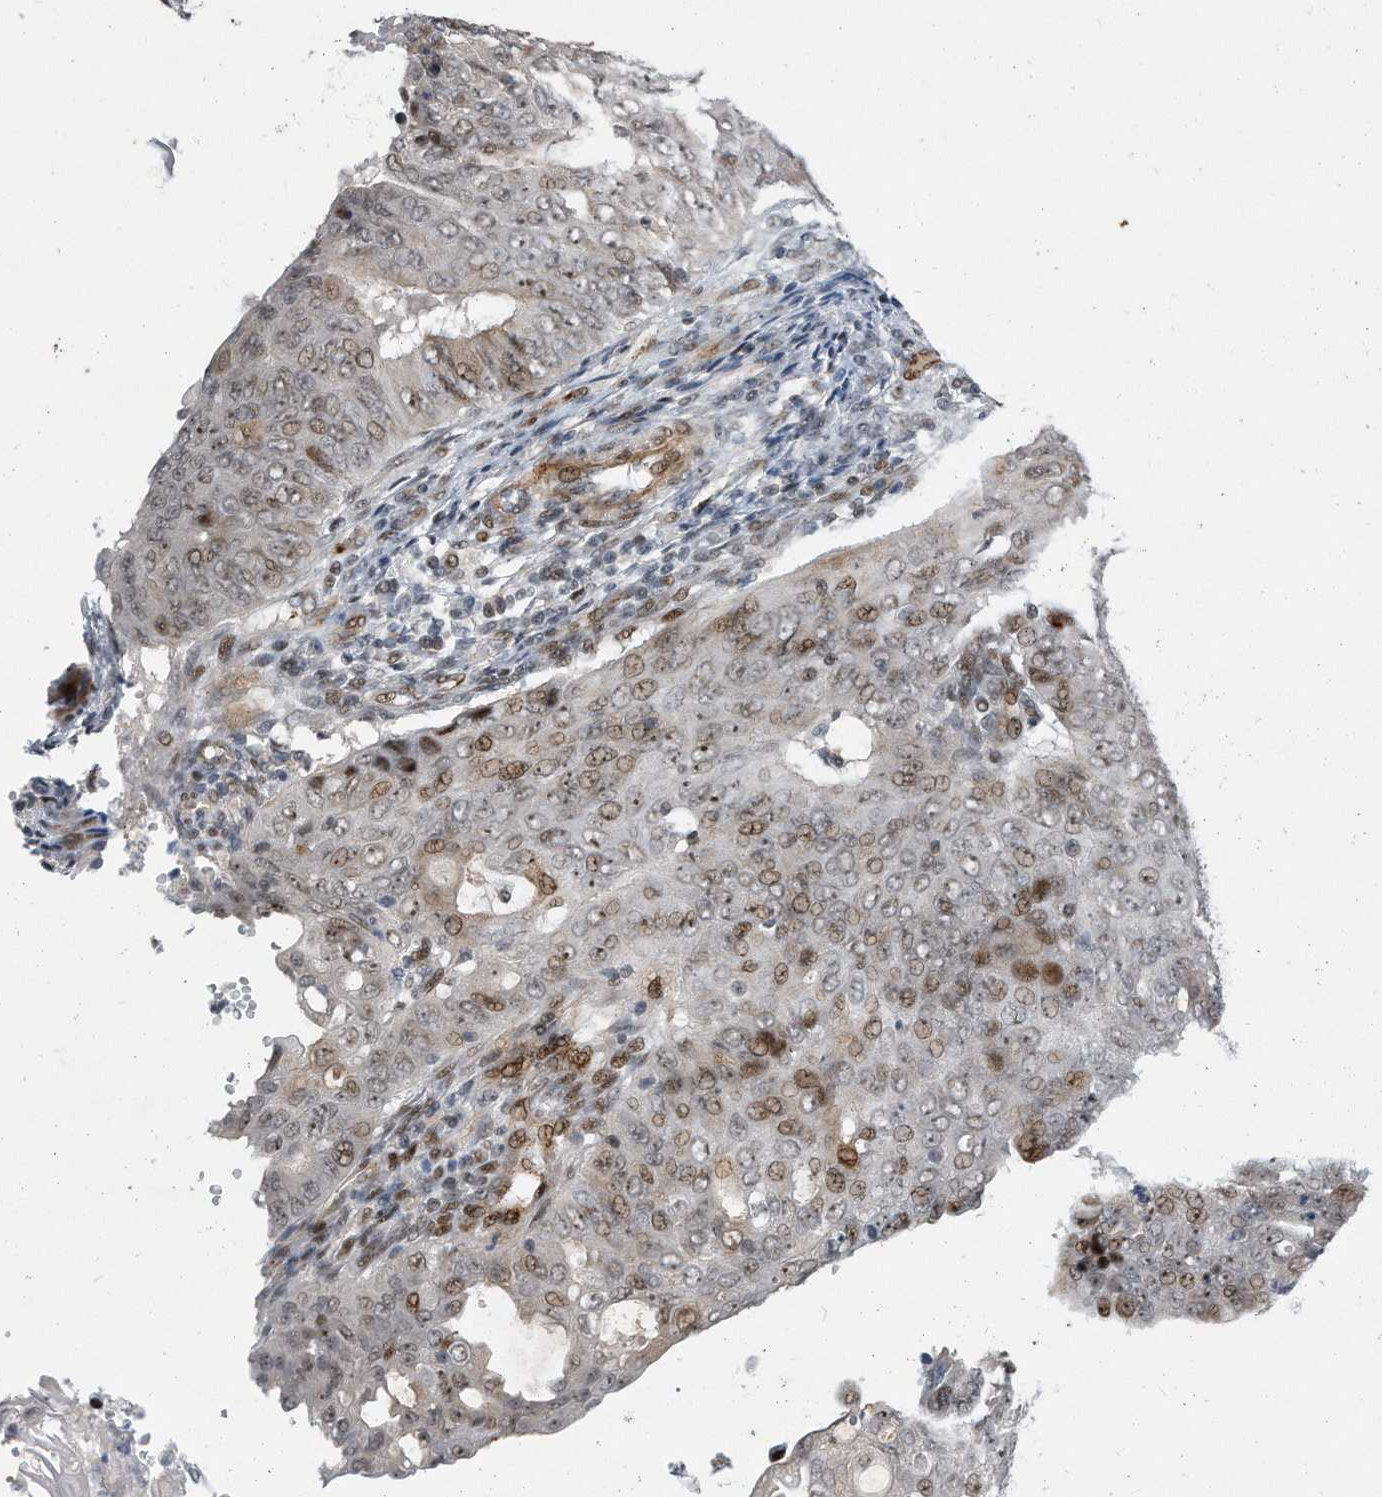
{"staining": {"intensity": "moderate", "quantity": "25%-75%", "location": "nuclear"}, "tissue": "endometrial cancer", "cell_type": "Tumor cells", "image_type": "cancer", "snomed": [{"axis": "morphology", "description": "Adenocarcinoma, NOS"}, {"axis": "topography", "description": "Endometrium"}], "caption": "Immunohistochemistry (IHC) photomicrograph of neoplastic tissue: endometrial cancer stained using immunohistochemistry exhibits medium levels of moderate protein expression localized specifically in the nuclear of tumor cells, appearing as a nuclear brown color.", "gene": "PGBD2", "patient": {"sex": "female", "age": 32}}